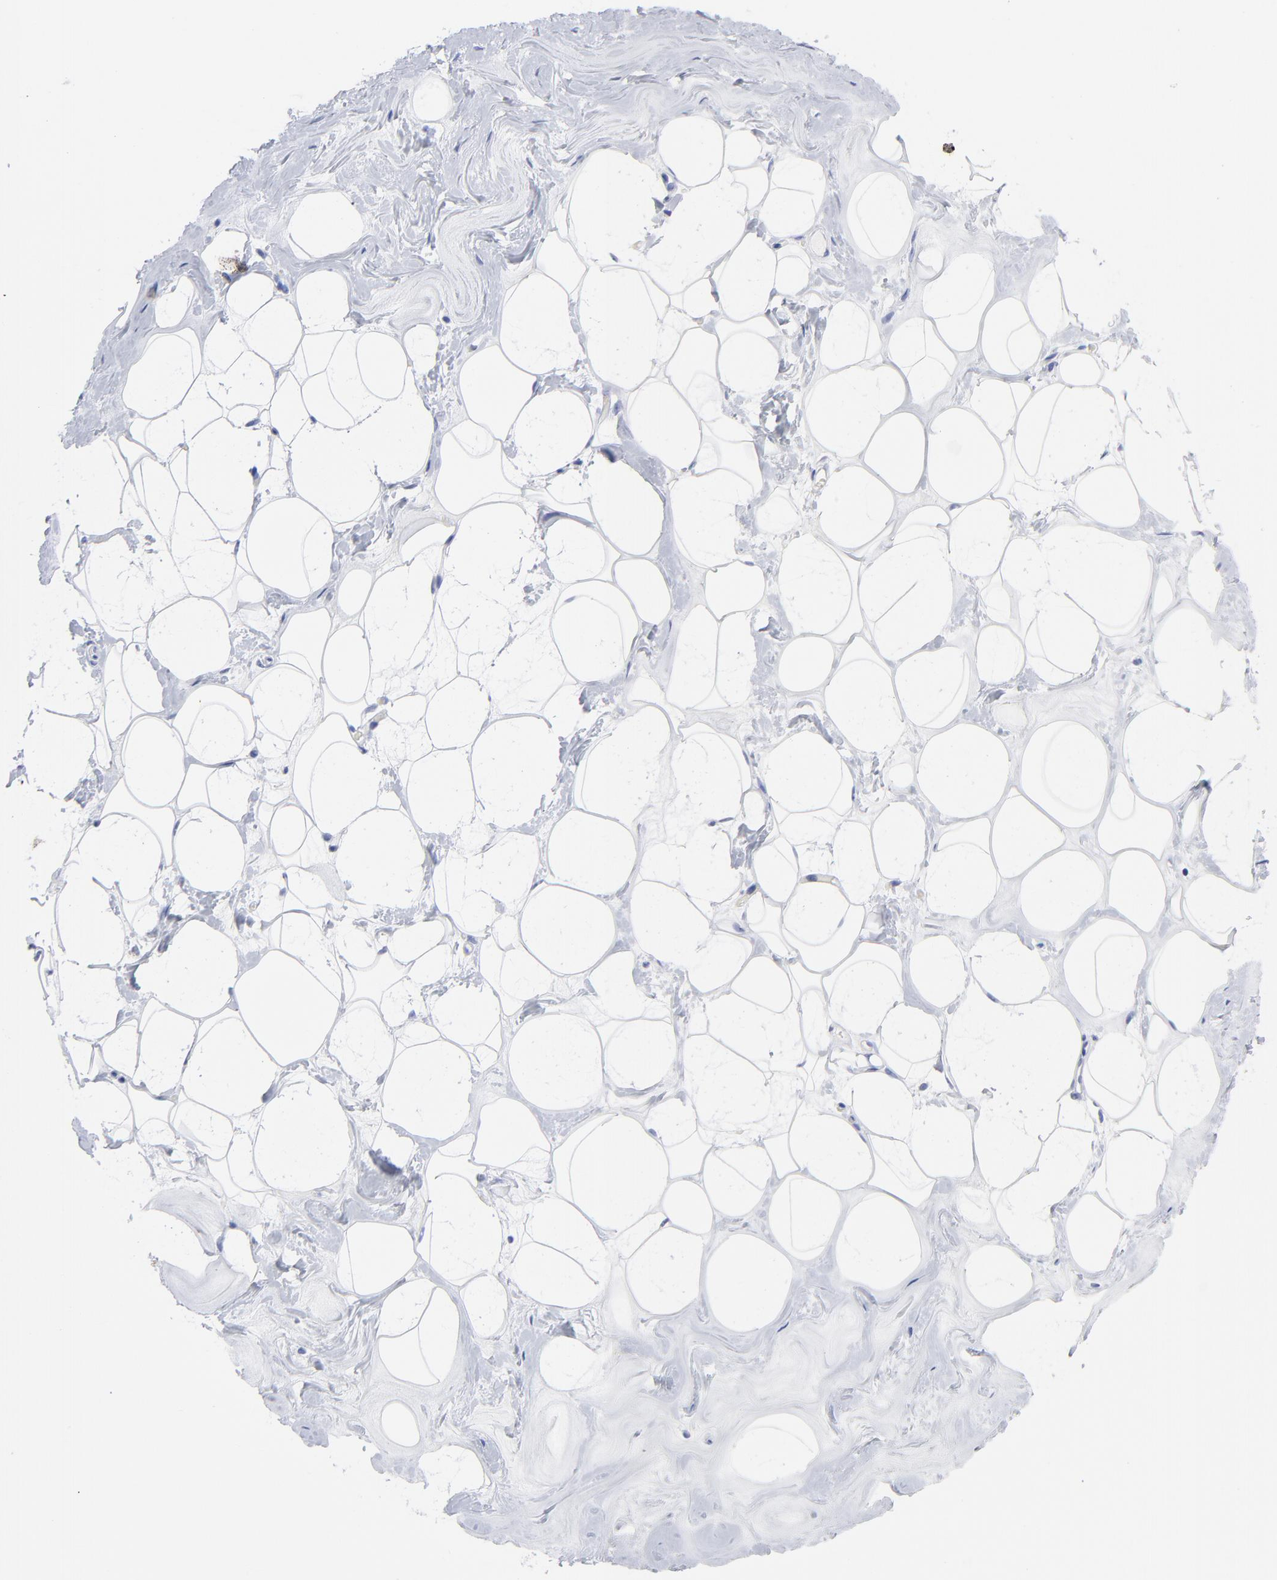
{"staining": {"intensity": "negative", "quantity": "none", "location": "none"}, "tissue": "breast", "cell_type": "Adipocytes", "image_type": "normal", "snomed": [{"axis": "morphology", "description": "Normal tissue, NOS"}, {"axis": "morphology", "description": "Fibrosis, NOS"}, {"axis": "topography", "description": "Breast"}], "caption": "A high-resolution micrograph shows immunohistochemistry (IHC) staining of normal breast, which exhibits no significant expression in adipocytes.", "gene": "ACY1", "patient": {"sex": "female", "age": 39}}